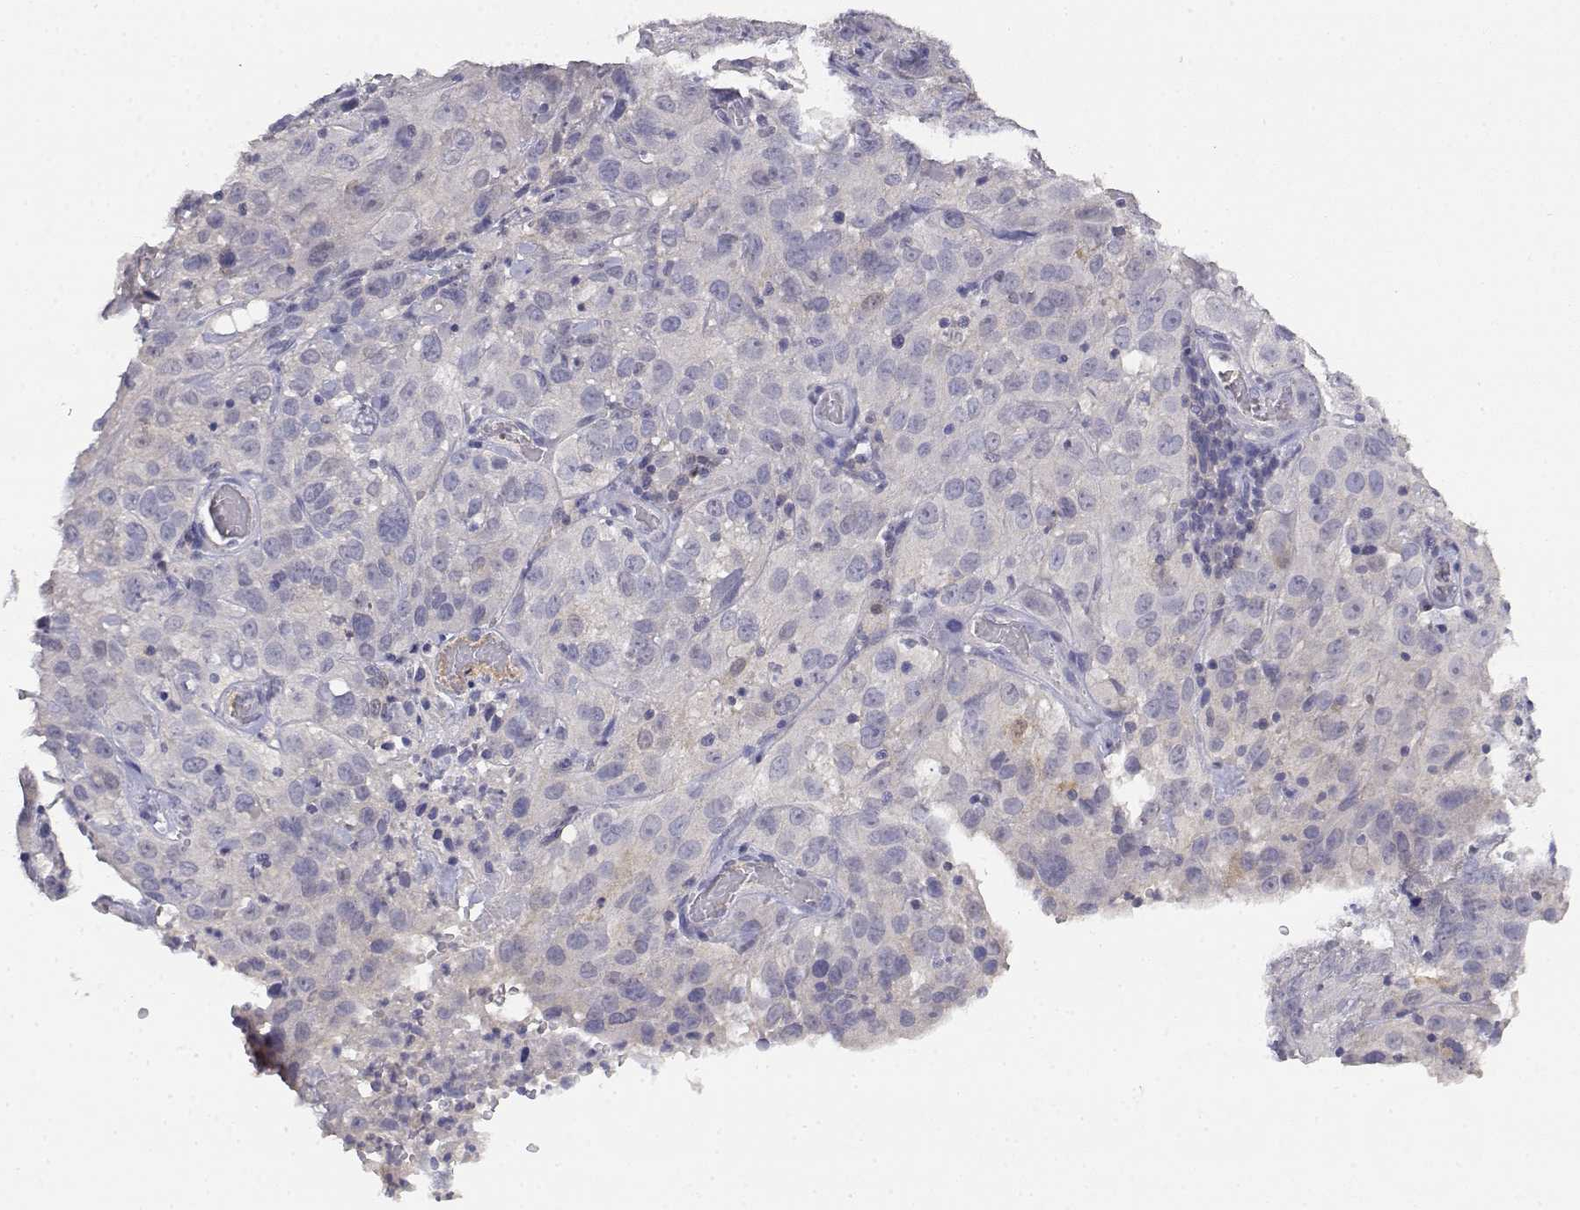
{"staining": {"intensity": "negative", "quantity": "none", "location": "none"}, "tissue": "cervical cancer", "cell_type": "Tumor cells", "image_type": "cancer", "snomed": [{"axis": "morphology", "description": "Squamous cell carcinoma, NOS"}, {"axis": "topography", "description": "Cervix"}], "caption": "Tumor cells show no significant protein expression in squamous cell carcinoma (cervical).", "gene": "ADA", "patient": {"sex": "female", "age": 32}}